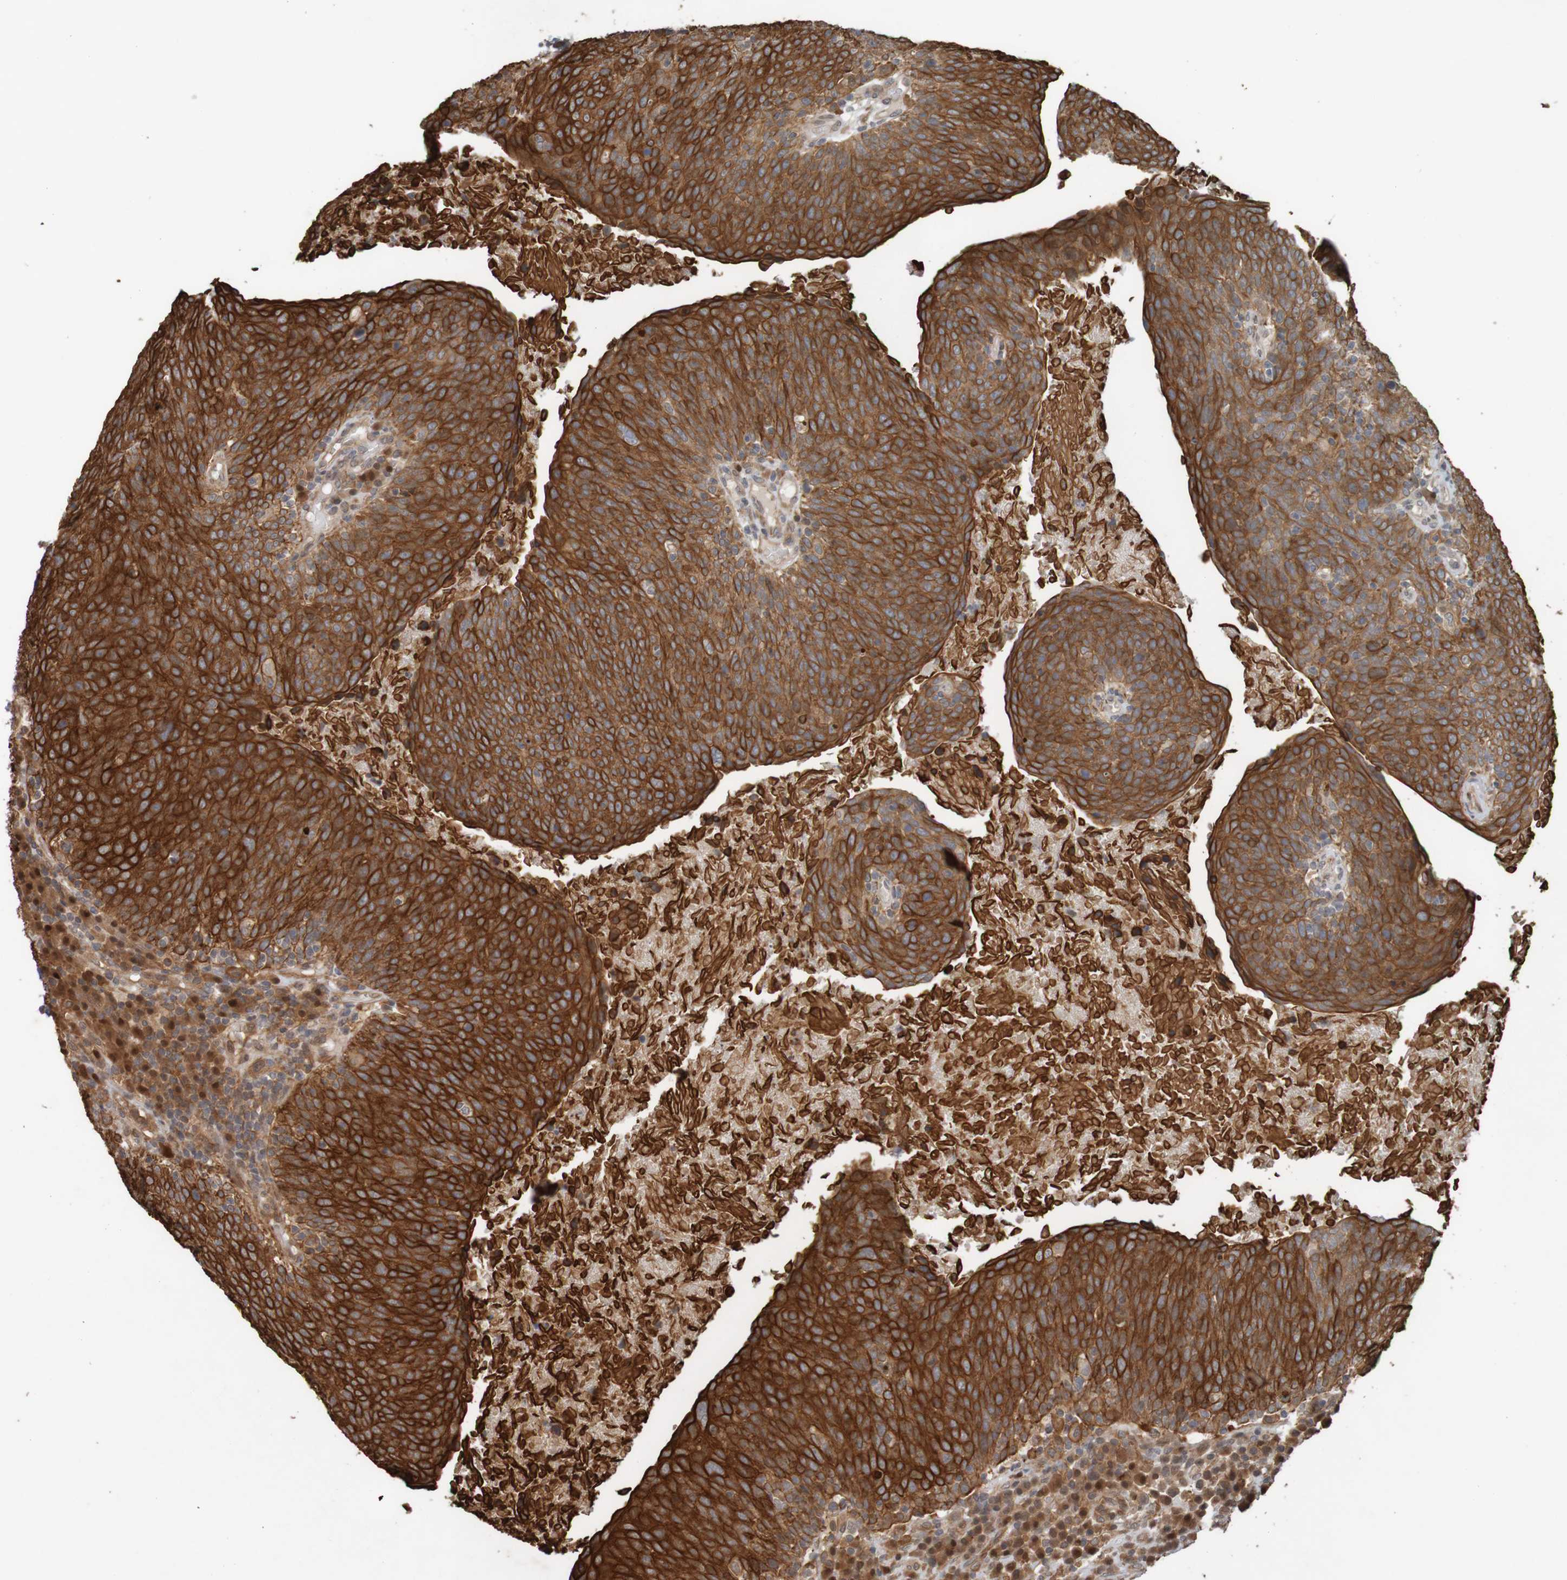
{"staining": {"intensity": "strong", "quantity": ">75%", "location": "cytoplasmic/membranous"}, "tissue": "head and neck cancer", "cell_type": "Tumor cells", "image_type": "cancer", "snomed": [{"axis": "morphology", "description": "Squamous cell carcinoma, NOS"}, {"axis": "morphology", "description": "Squamous cell carcinoma, metastatic, NOS"}, {"axis": "topography", "description": "Lymph node"}, {"axis": "topography", "description": "Head-Neck"}], "caption": "Head and neck squamous cell carcinoma was stained to show a protein in brown. There is high levels of strong cytoplasmic/membranous positivity in about >75% of tumor cells. (DAB (3,3'-diaminobenzidine) IHC, brown staining for protein, blue staining for nuclei).", "gene": "ARHGEF11", "patient": {"sex": "male", "age": 62}}